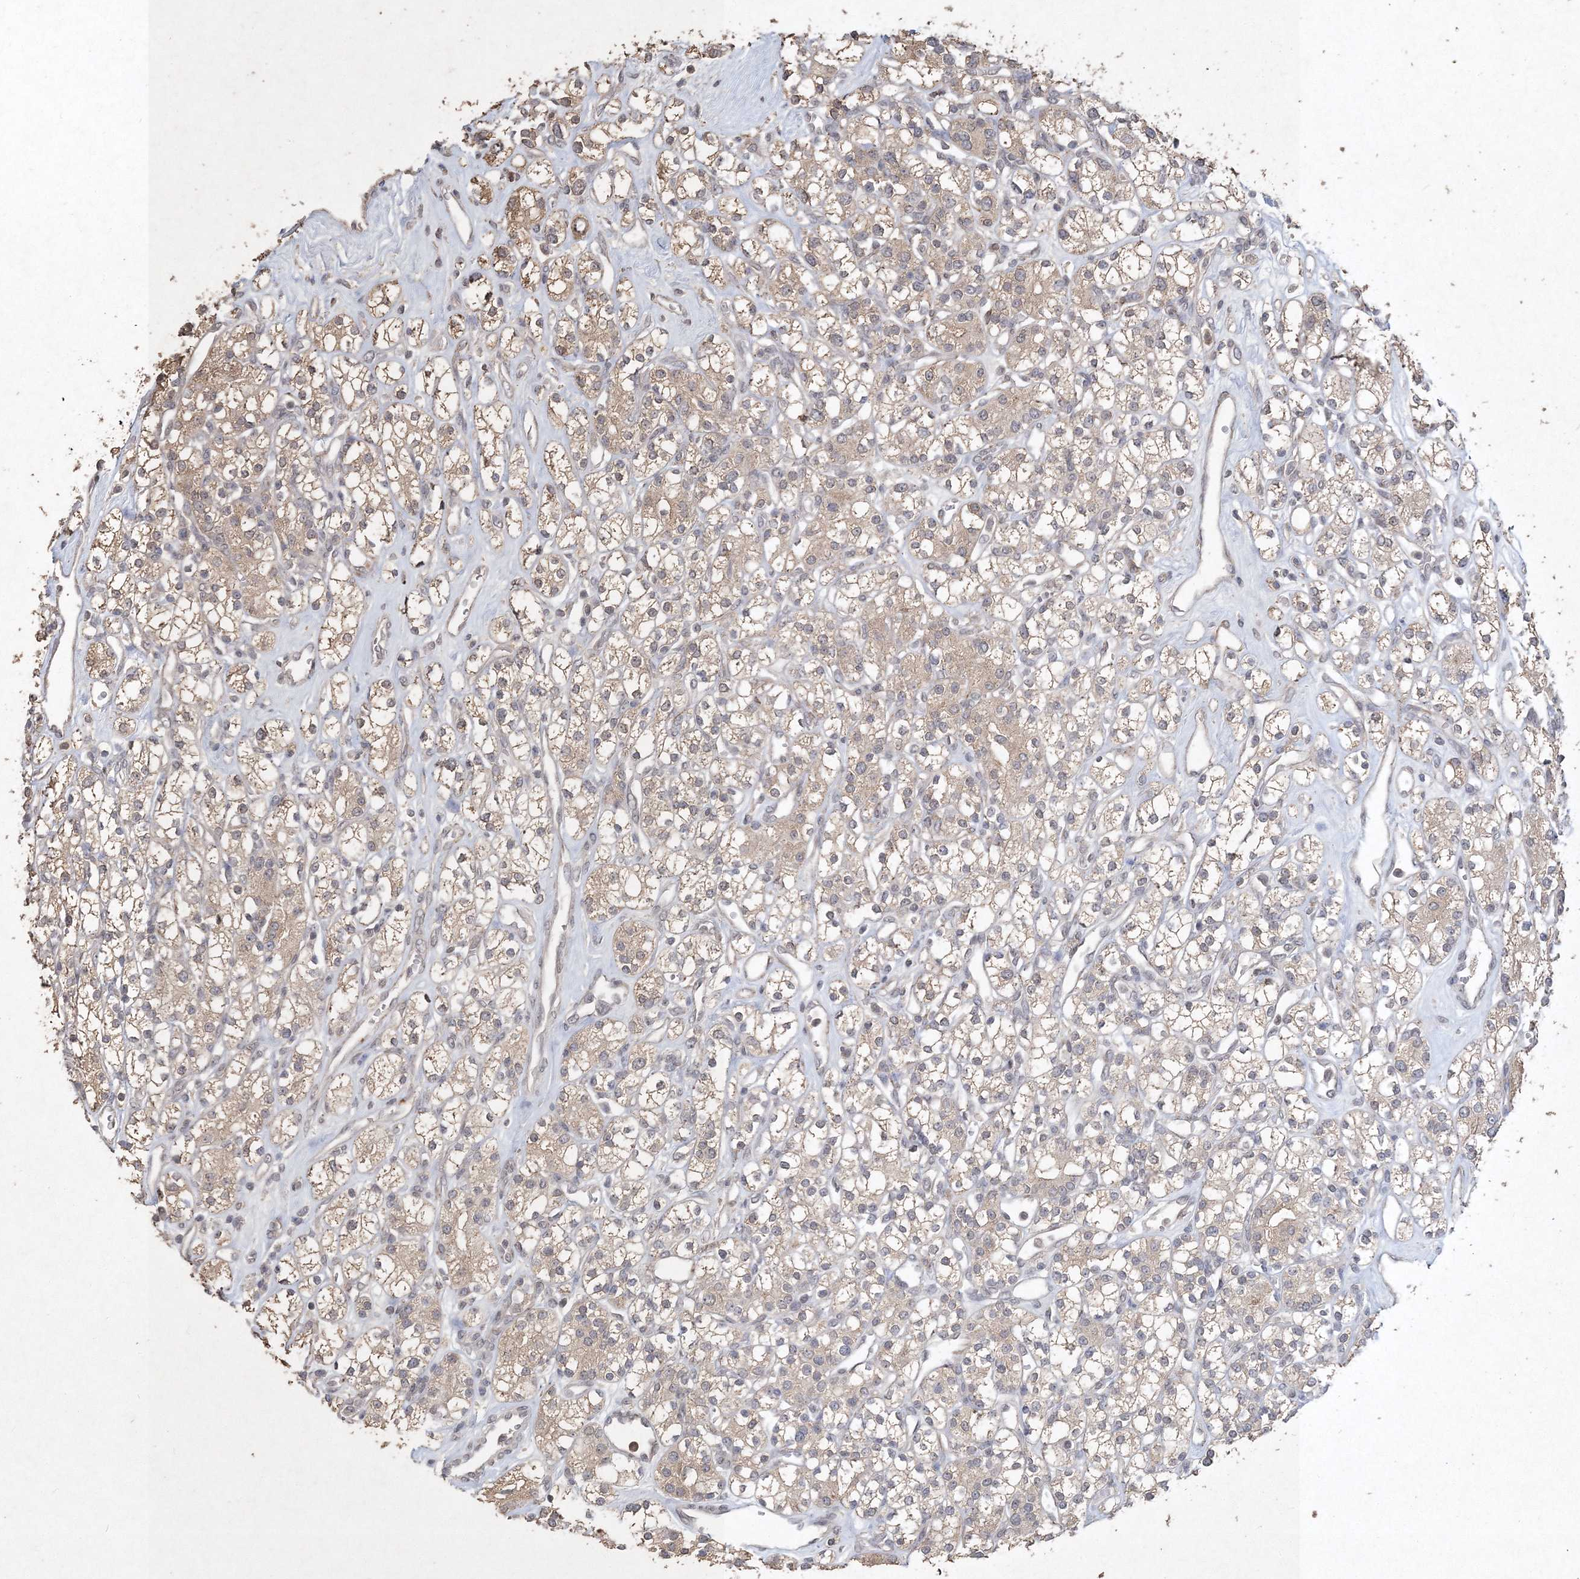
{"staining": {"intensity": "weak", "quantity": ">75%", "location": "cytoplasmic/membranous"}, "tissue": "renal cancer", "cell_type": "Tumor cells", "image_type": "cancer", "snomed": [{"axis": "morphology", "description": "Adenocarcinoma, NOS"}, {"axis": "topography", "description": "Kidney"}], "caption": "The histopathology image exhibits staining of adenocarcinoma (renal), revealing weak cytoplasmic/membranous protein staining (brown color) within tumor cells.", "gene": "UIMC1", "patient": {"sex": "male", "age": 77}}